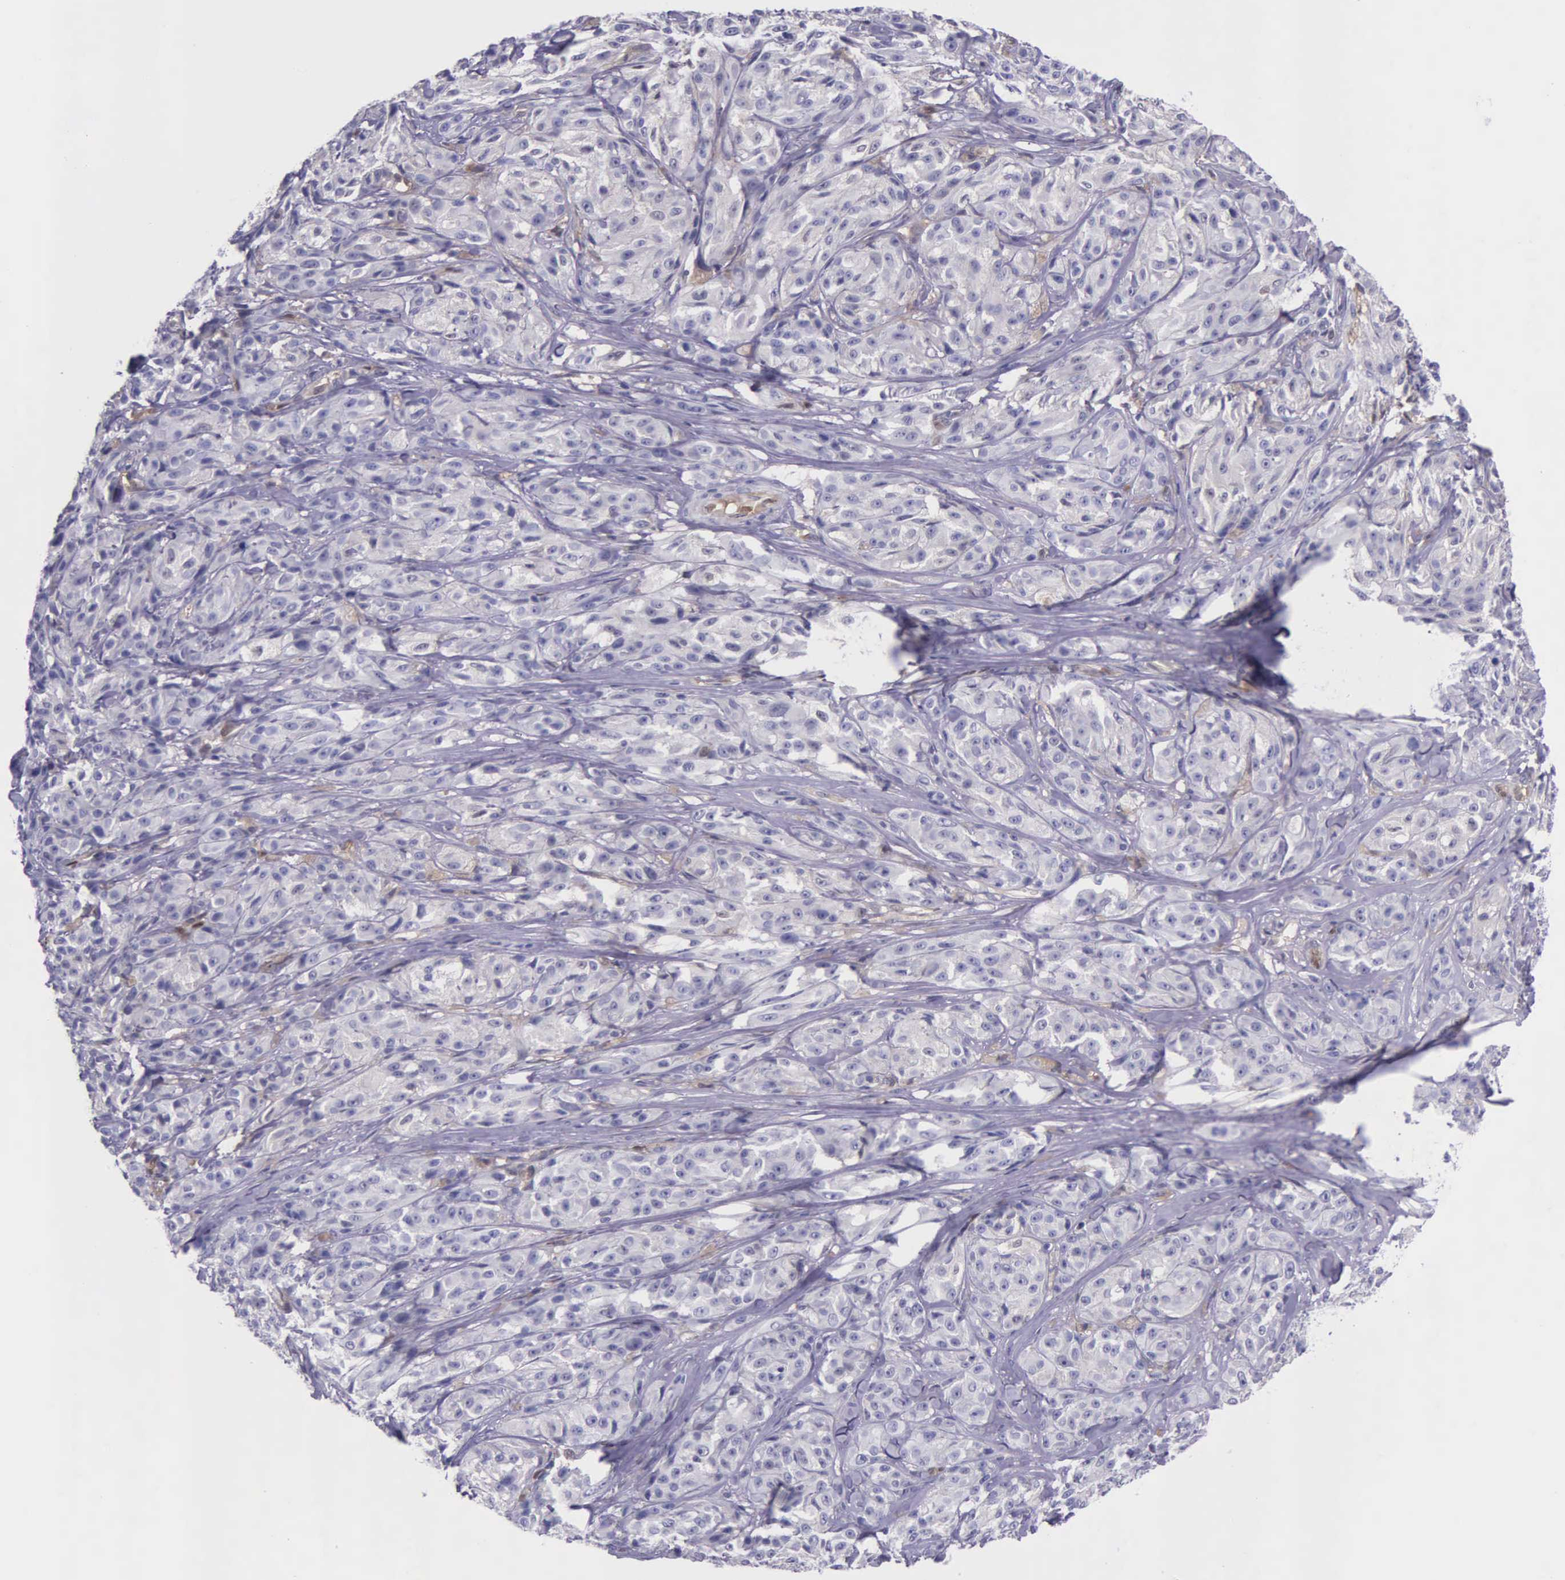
{"staining": {"intensity": "negative", "quantity": "none", "location": "none"}, "tissue": "melanoma", "cell_type": "Tumor cells", "image_type": "cancer", "snomed": [{"axis": "morphology", "description": "Malignant melanoma, NOS"}, {"axis": "topography", "description": "Skin"}], "caption": "Immunohistochemistry histopathology image of melanoma stained for a protein (brown), which exhibits no staining in tumor cells.", "gene": "GMPR2", "patient": {"sex": "male", "age": 56}}